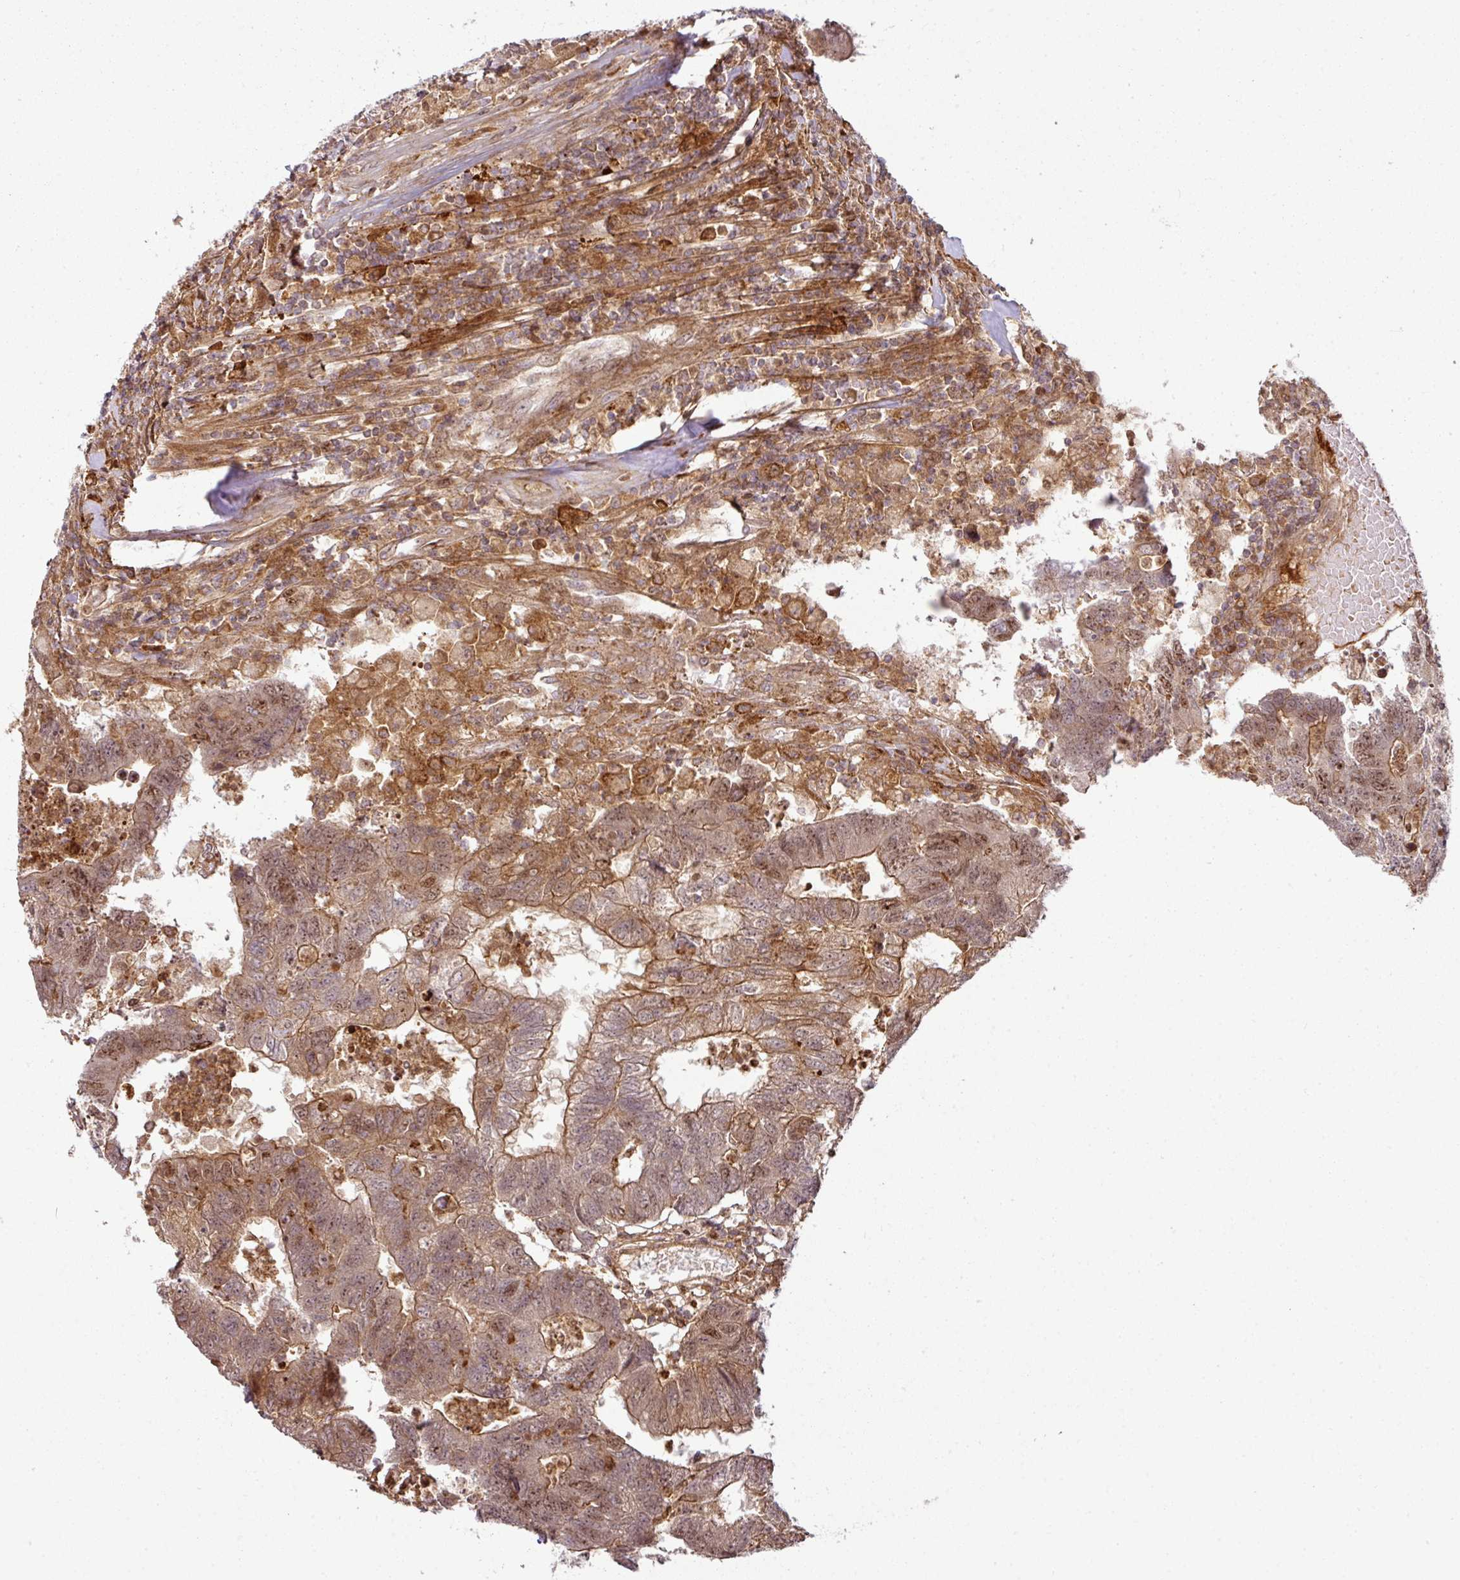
{"staining": {"intensity": "moderate", "quantity": ">75%", "location": "cytoplasmic/membranous,nuclear"}, "tissue": "colorectal cancer", "cell_type": "Tumor cells", "image_type": "cancer", "snomed": [{"axis": "morphology", "description": "Adenocarcinoma, NOS"}, {"axis": "topography", "description": "Colon"}], "caption": "Protein staining shows moderate cytoplasmic/membranous and nuclear expression in approximately >75% of tumor cells in colorectal cancer (adenocarcinoma).", "gene": "ATAT1", "patient": {"sex": "female", "age": 48}}